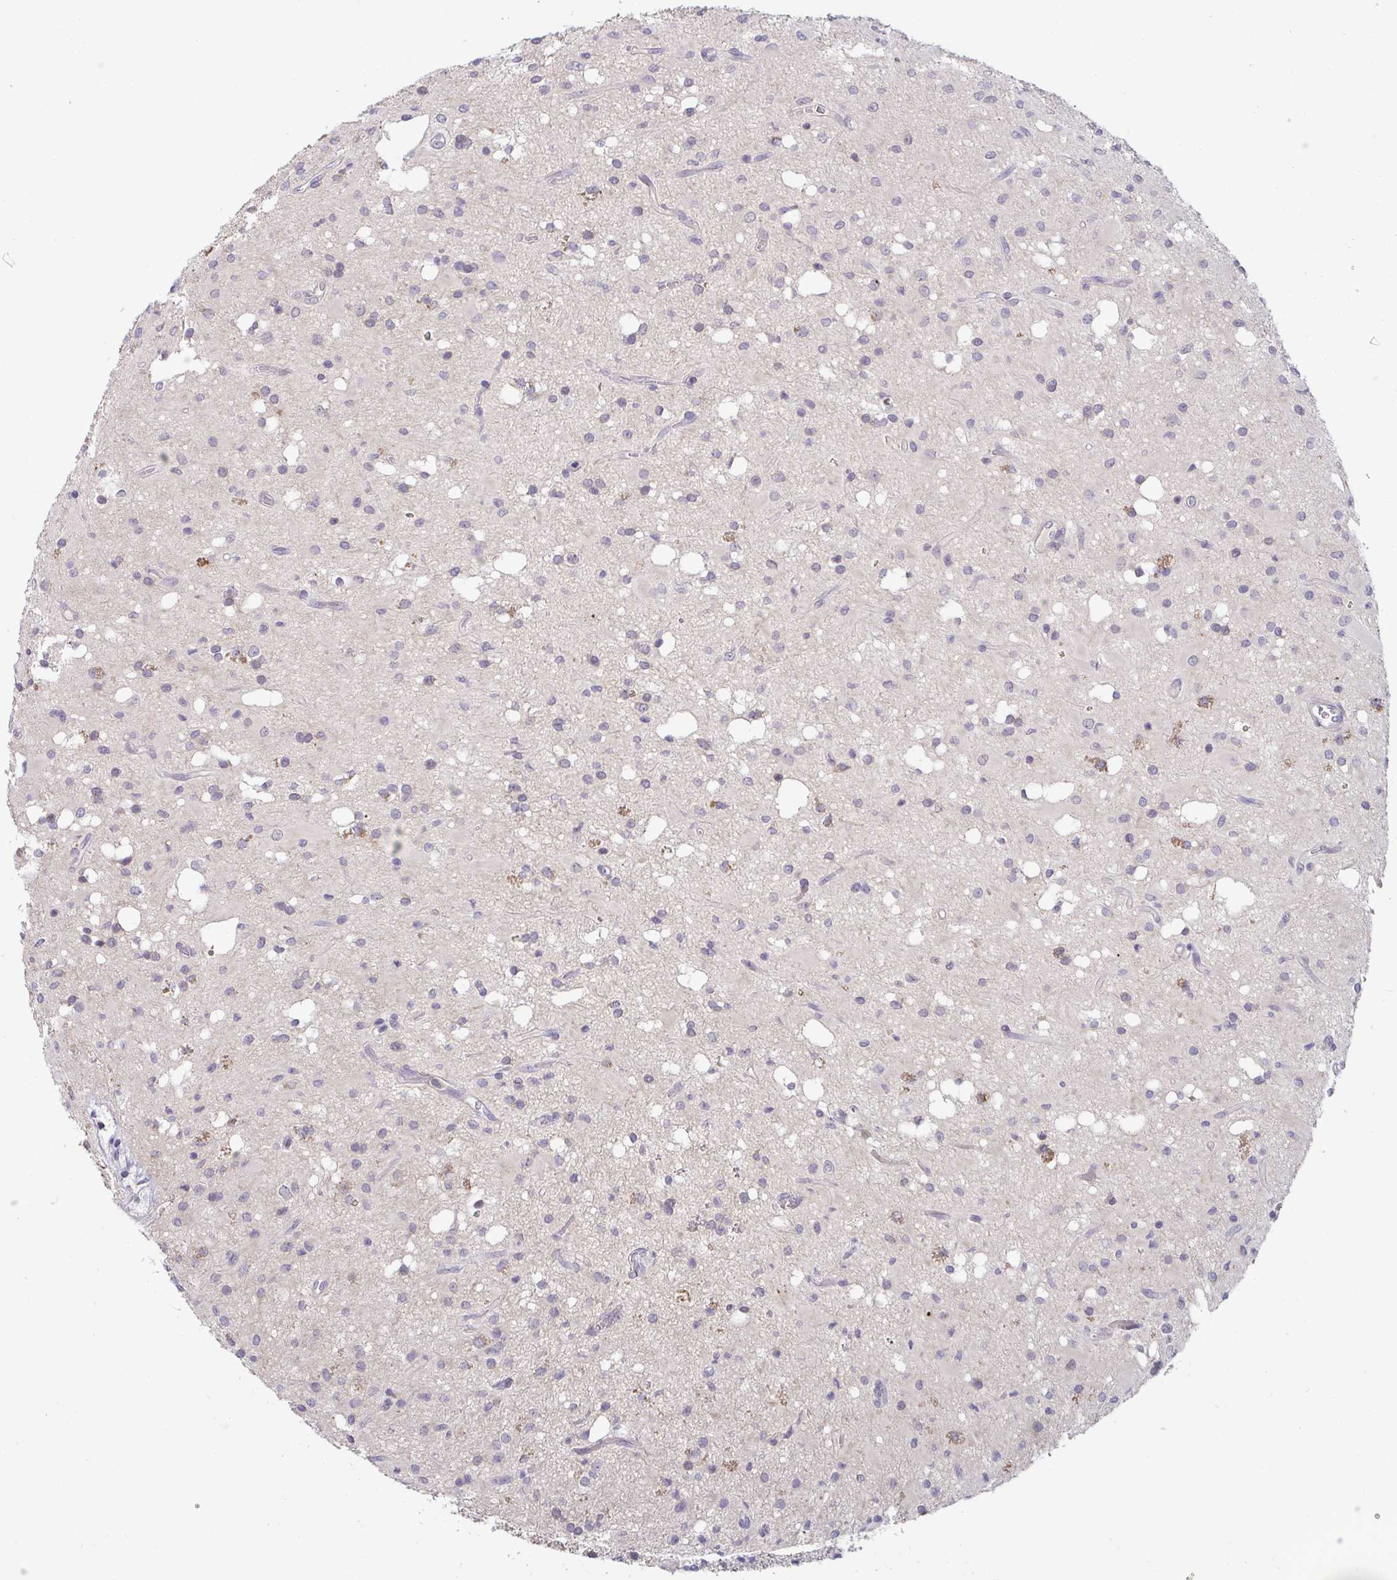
{"staining": {"intensity": "negative", "quantity": "none", "location": "none"}, "tissue": "glioma", "cell_type": "Tumor cells", "image_type": "cancer", "snomed": [{"axis": "morphology", "description": "Glioma, malignant, Low grade"}, {"axis": "topography", "description": "Brain"}], "caption": "This is an IHC micrograph of glioma. There is no positivity in tumor cells.", "gene": "GSTM1", "patient": {"sex": "female", "age": 33}}